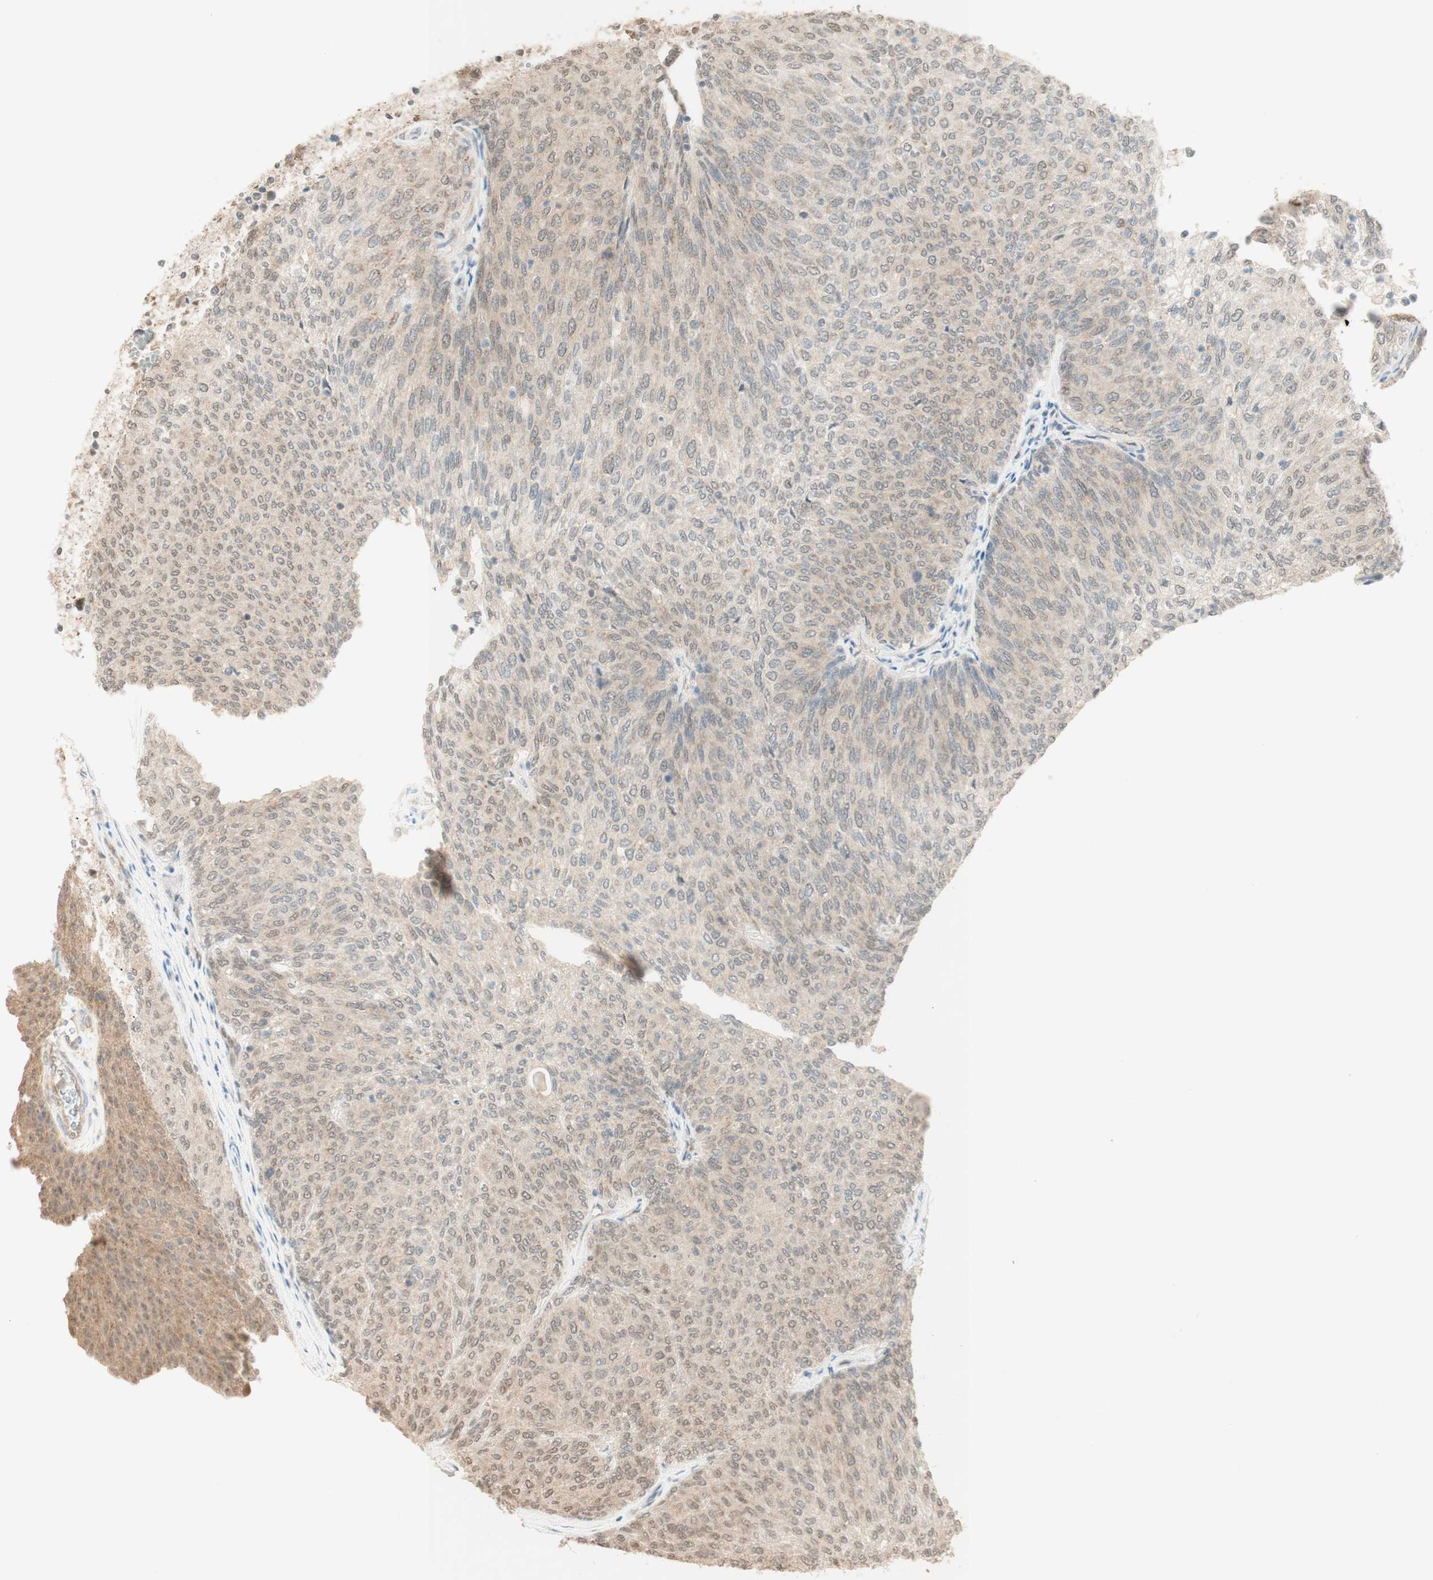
{"staining": {"intensity": "weak", "quantity": ">75%", "location": "cytoplasmic/membranous,nuclear"}, "tissue": "urothelial cancer", "cell_type": "Tumor cells", "image_type": "cancer", "snomed": [{"axis": "morphology", "description": "Urothelial carcinoma, Low grade"}, {"axis": "topography", "description": "Urinary bladder"}], "caption": "Immunohistochemical staining of human low-grade urothelial carcinoma reveals low levels of weak cytoplasmic/membranous and nuclear protein staining in approximately >75% of tumor cells.", "gene": "SPINT2", "patient": {"sex": "female", "age": 79}}